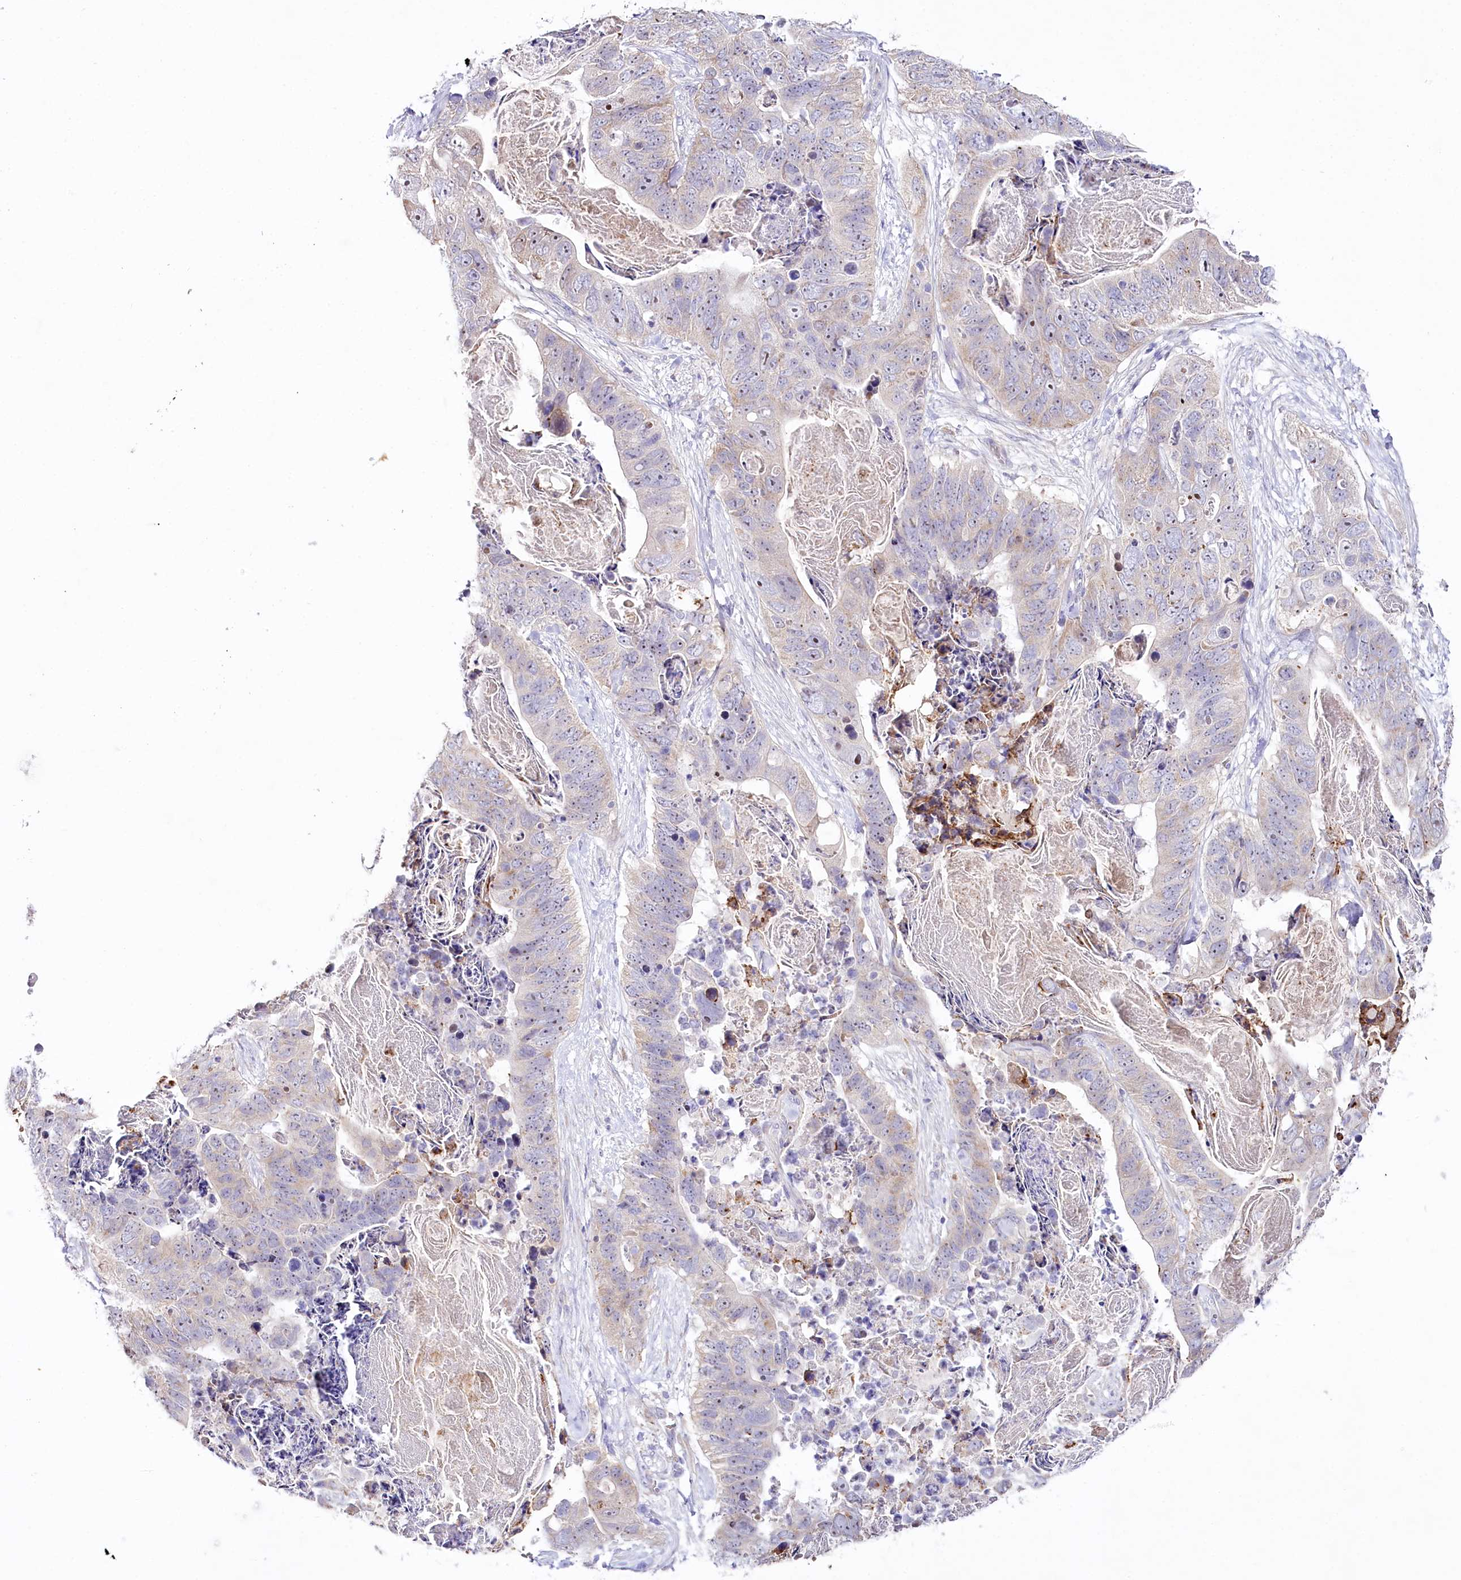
{"staining": {"intensity": "moderate", "quantity": "<25%", "location": "nuclear"}, "tissue": "stomach cancer", "cell_type": "Tumor cells", "image_type": "cancer", "snomed": [{"axis": "morphology", "description": "Adenocarcinoma, NOS"}, {"axis": "topography", "description": "Stomach"}], "caption": "Human adenocarcinoma (stomach) stained for a protein (brown) displays moderate nuclear positive staining in approximately <25% of tumor cells.", "gene": "MYOZ1", "patient": {"sex": "female", "age": 89}}